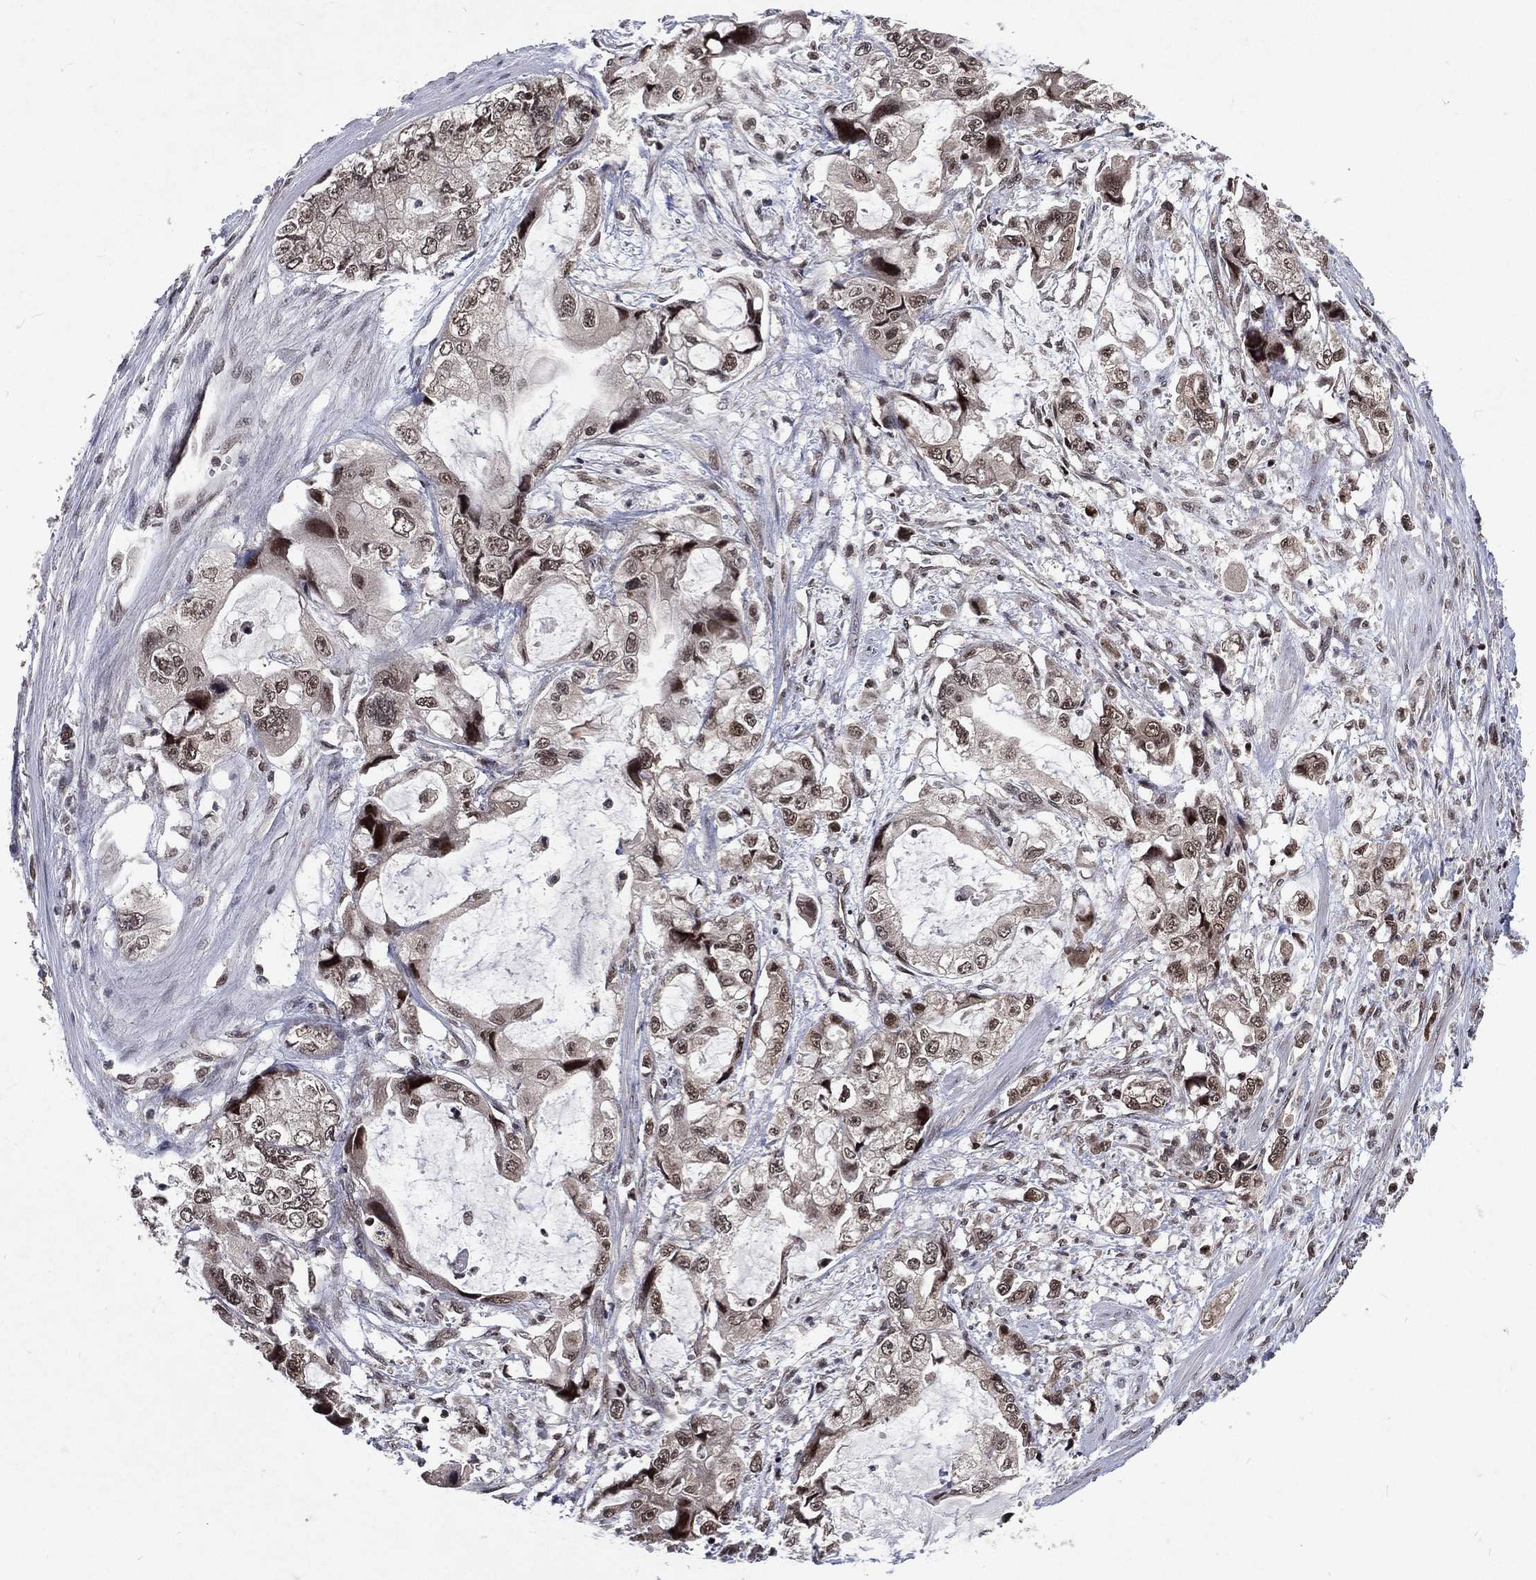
{"staining": {"intensity": "moderate", "quantity": "25%-75%", "location": "nuclear"}, "tissue": "stomach cancer", "cell_type": "Tumor cells", "image_type": "cancer", "snomed": [{"axis": "morphology", "description": "Adenocarcinoma, NOS"}, {"axis": "topography", "description": "Pancreas"}, {"axis": "topography", "description": "Stomach, upper"}, {"axis": "topography", "description": "Stomach"}], "caption": "DAB (3,3'-diaminobenzidine) immunohistochemical staining of stomach cancer (adenocarcinoma) shows moderate nuclear protein expression in about 25%-75% of tumor cells.", "gene": "DMAP1", "patient": {"sex": "male", "age": 77}}